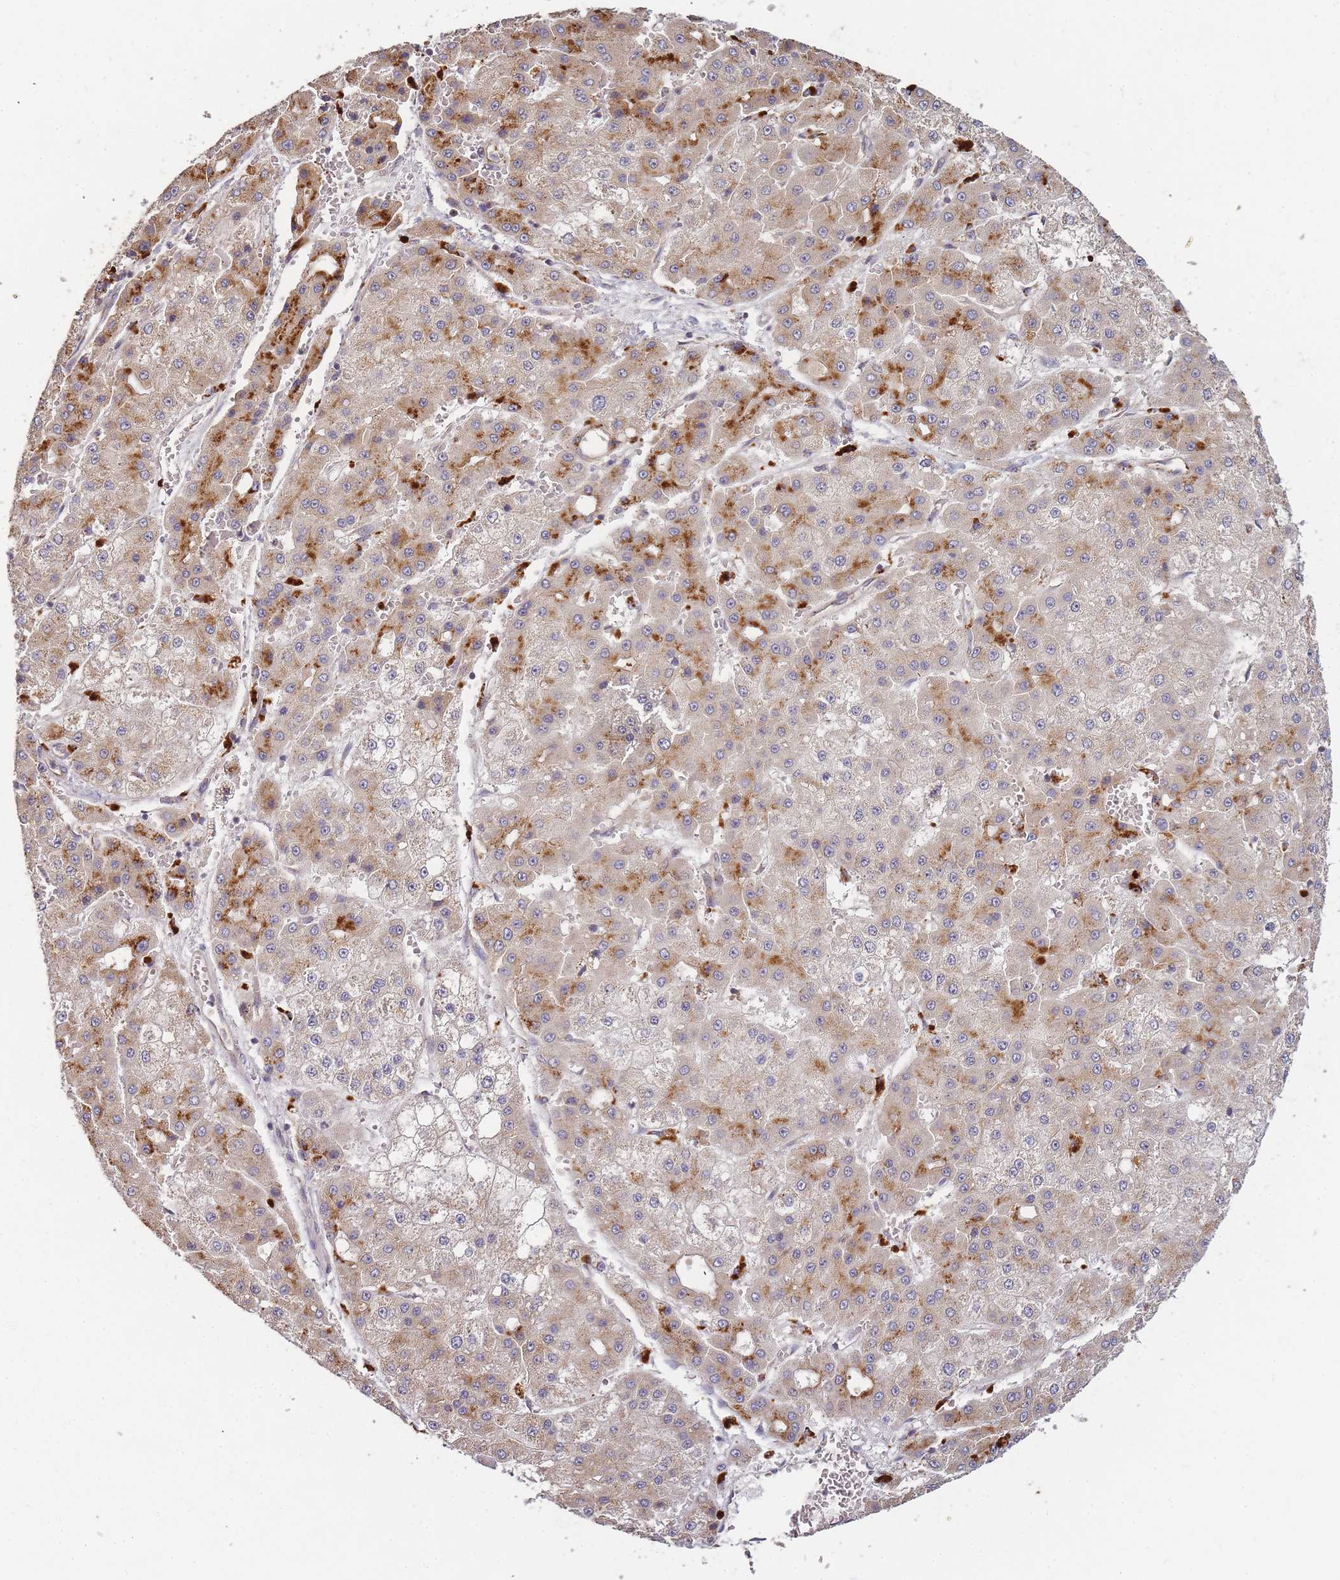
{"staining": {"intensity": "moderate", "quantity": "25%-75%", "location": "cytoplasmic/membranous"}, "tissue": "liver cancer", "cell_type": "Tumor cells", "image_type": "cancer", "snomed": [{"axis": "morphology", "description": "Carcinoma, Hepatocellular, NOS"}, {"axis": "topography", "description": "Liver"}], "caption": "Immunohistochemical staining of human liver hepatocellular carcinoma demonstrates moderate cytoplasmic/membranous protein positivity in approximately 25%-75% of tumor cells. (IHC, brightfield microscopy, high magnification).", "gene": "ATG5", "patient": {"sex": "male", "age": 47}}